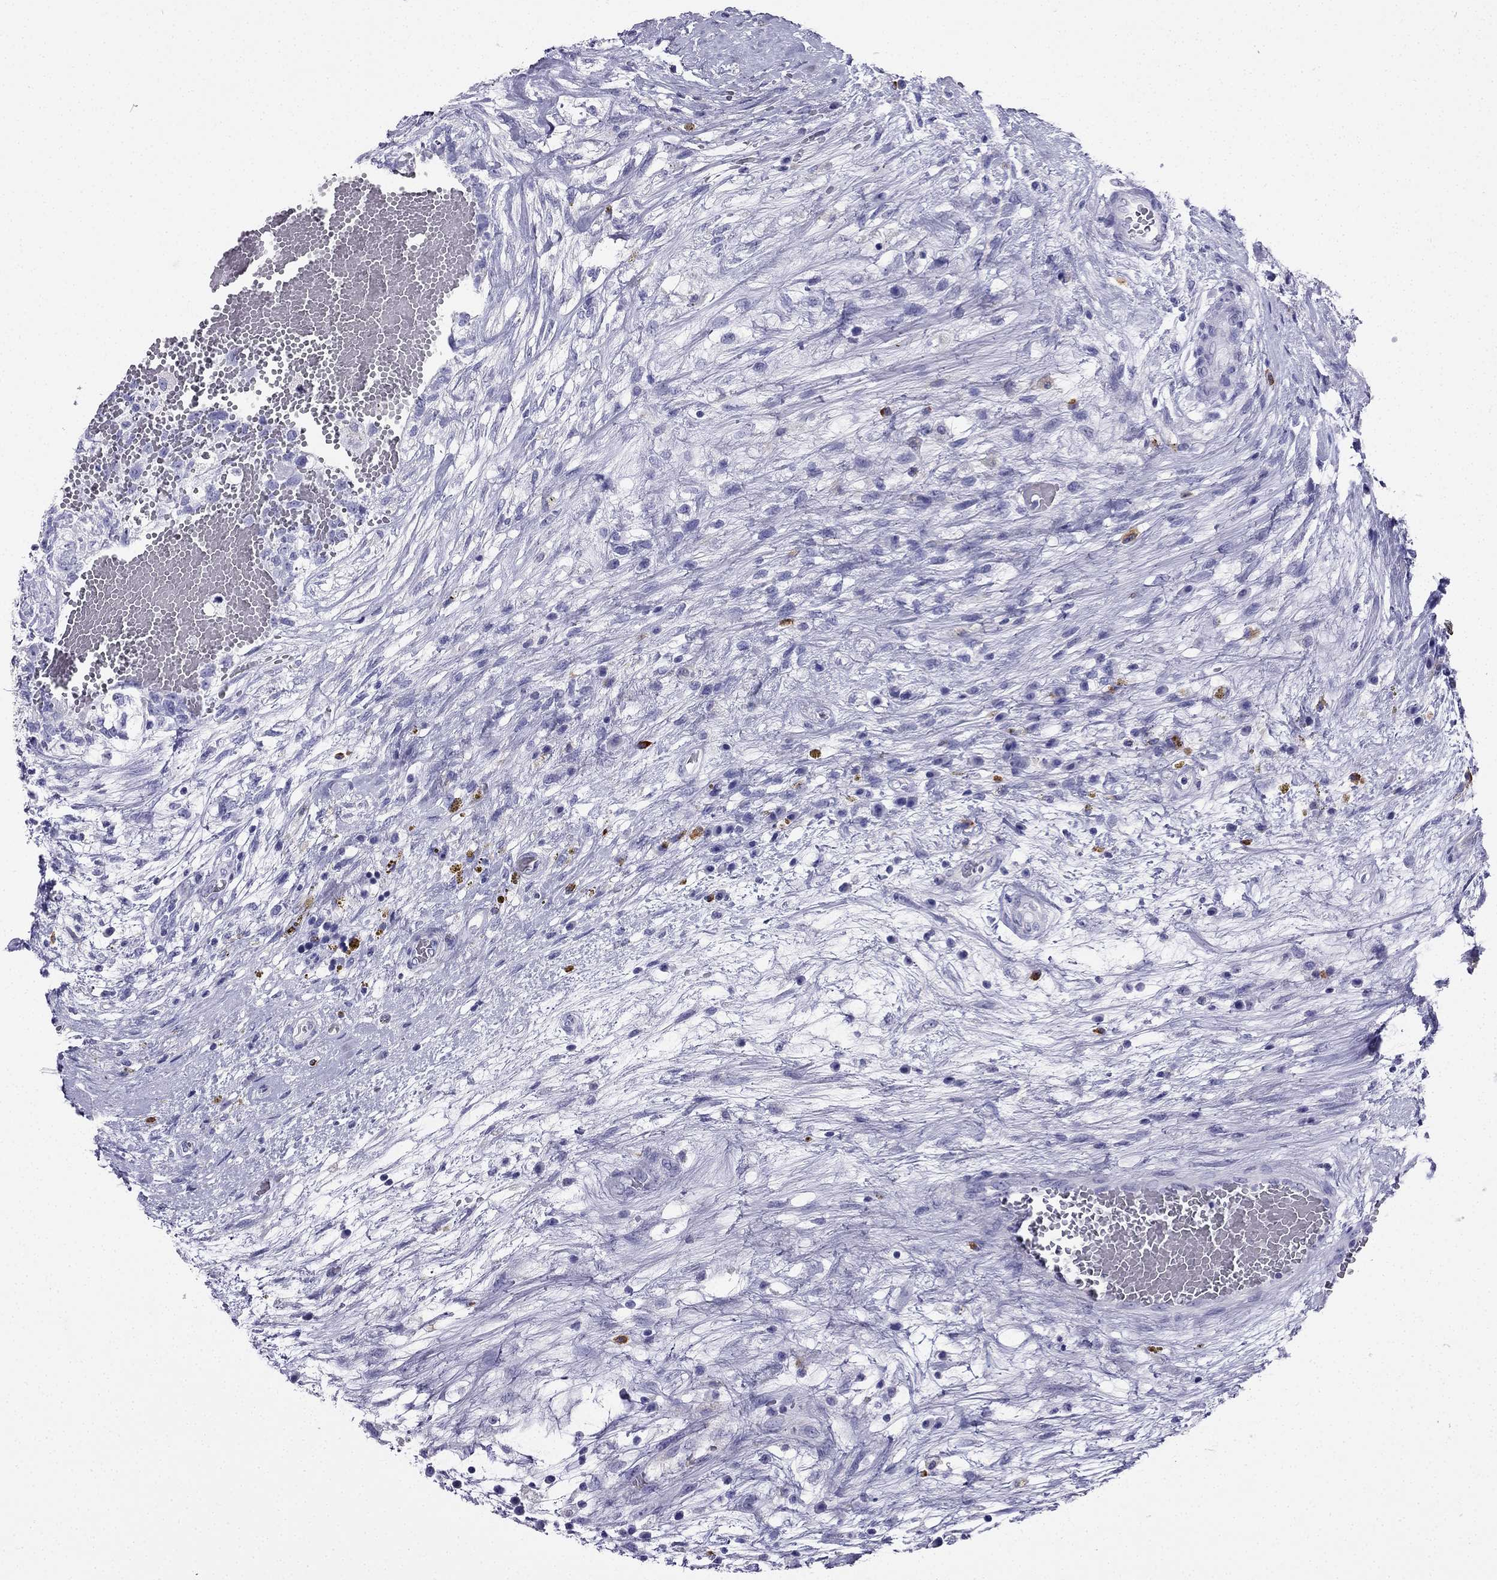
{"staining": {"intensity": "negative", "quantity": "none", "location": "none"}, "tissue": "testis cancer", "cell_type": "Tumor cells", "image_type": "cancer", "snomed": [{"axis": "morphology", "description": "Normal tissue, NOS"}, {"axis": "morphology", "description": "Carcinoma, Embryonal, NOS"}, {"axis": "topography", "description": "Testis"}, {"axis": "topography", "description": "Epididymis"}], "caption": "Tumor cells show no significant staining in testis embryonal carcinoma.", "gene": "SLC18A2", "patient": {"sex": "male", "age": 32}}